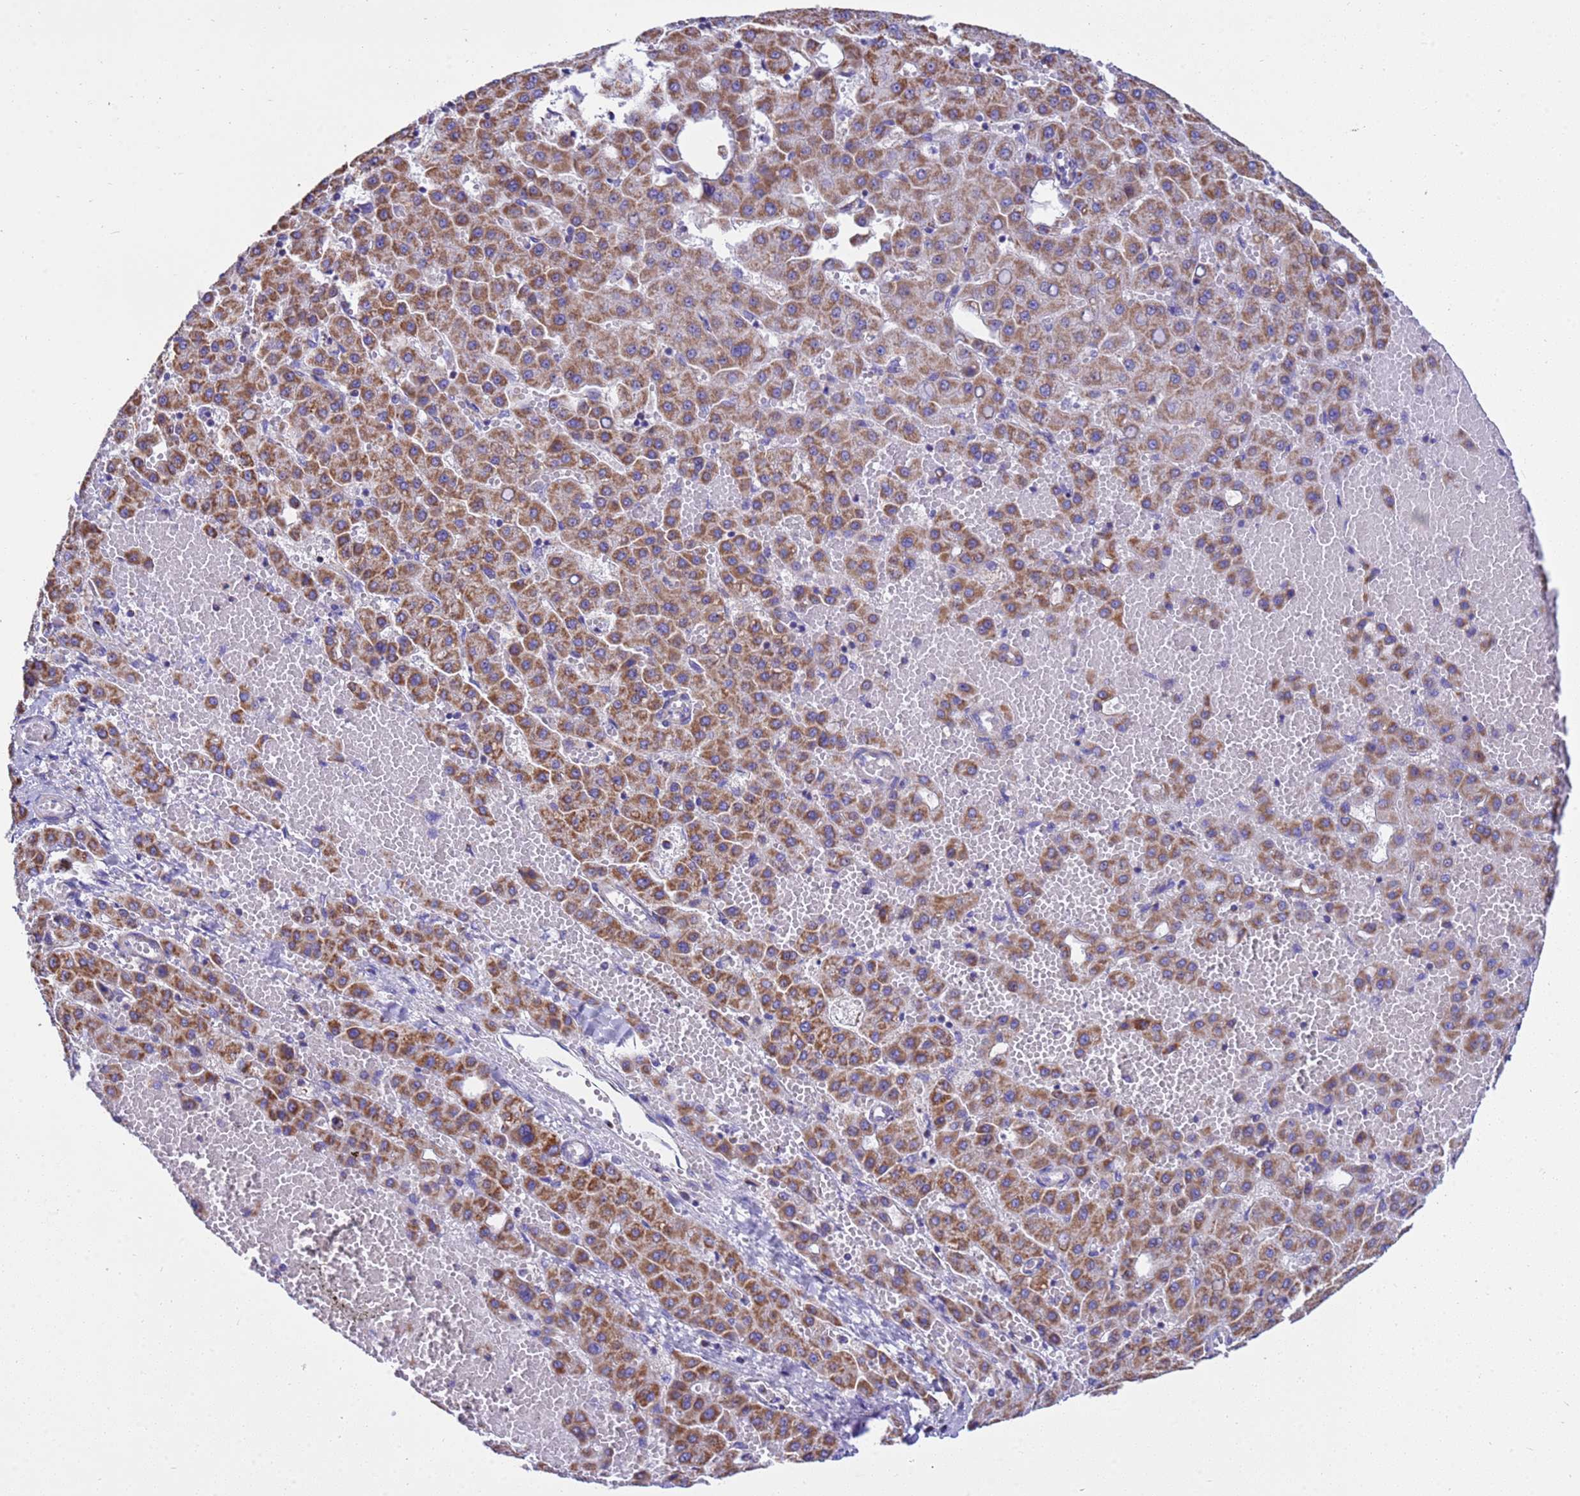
{"staining": {"intensity": "strong", "quantity": ">75%", "location": "cytoplasmic/membranous"}, "tissue": "liver cancer", "cell_type": "Tumor cells", "image_type": "cancer", "snomed": [{"axis": "morphology", "description": "Carcinoma, Hepatocellular, NOS"}, {"axis": "topography", "description": "Liver"}], "caption": "Liver cancer (hepatocellular carcinoma) stained with a protein marker displays strong staining in tumor cells.", "gene": "RNF165", "patient": {"sex": "male", "age": 47}}